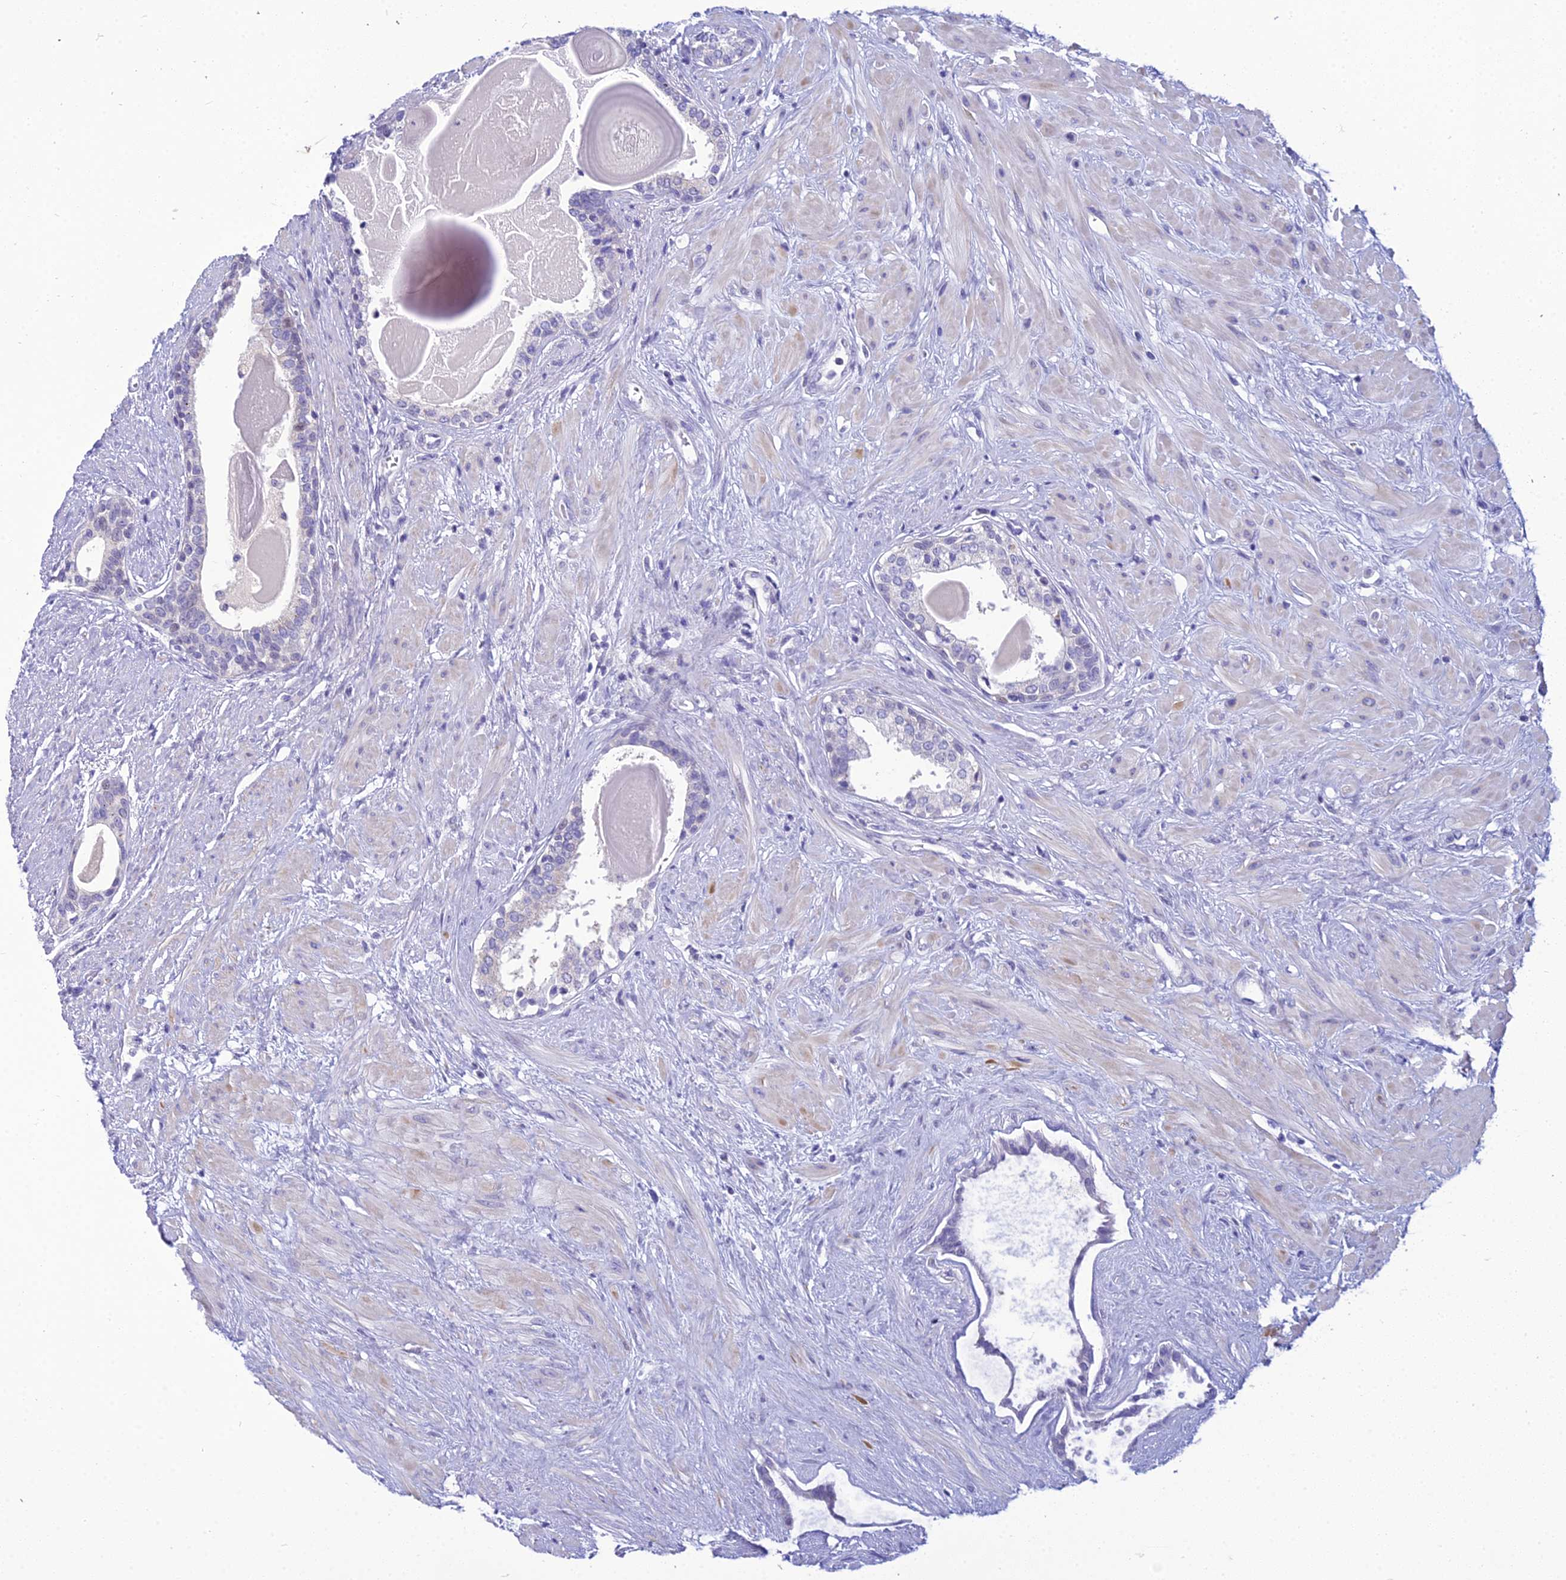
{"staining": {"intensity": "negative", "quantity": "none", "location": "none"}, "tissue": "prostate", "cell_type": "Glandular cells", "image_type": "normal", "snomed": [{"axis": "morphology", "description": "Normal tissue, NOS"}, {"axis": "topography", "description": "Prostate"}], "caption": "Prostate stained for a protein using immunohistochemistry (IHC) reveals no positivity glandular cells.", "gene": "ZMIZ1", "patient": {"sex": "male", "age": 57}}